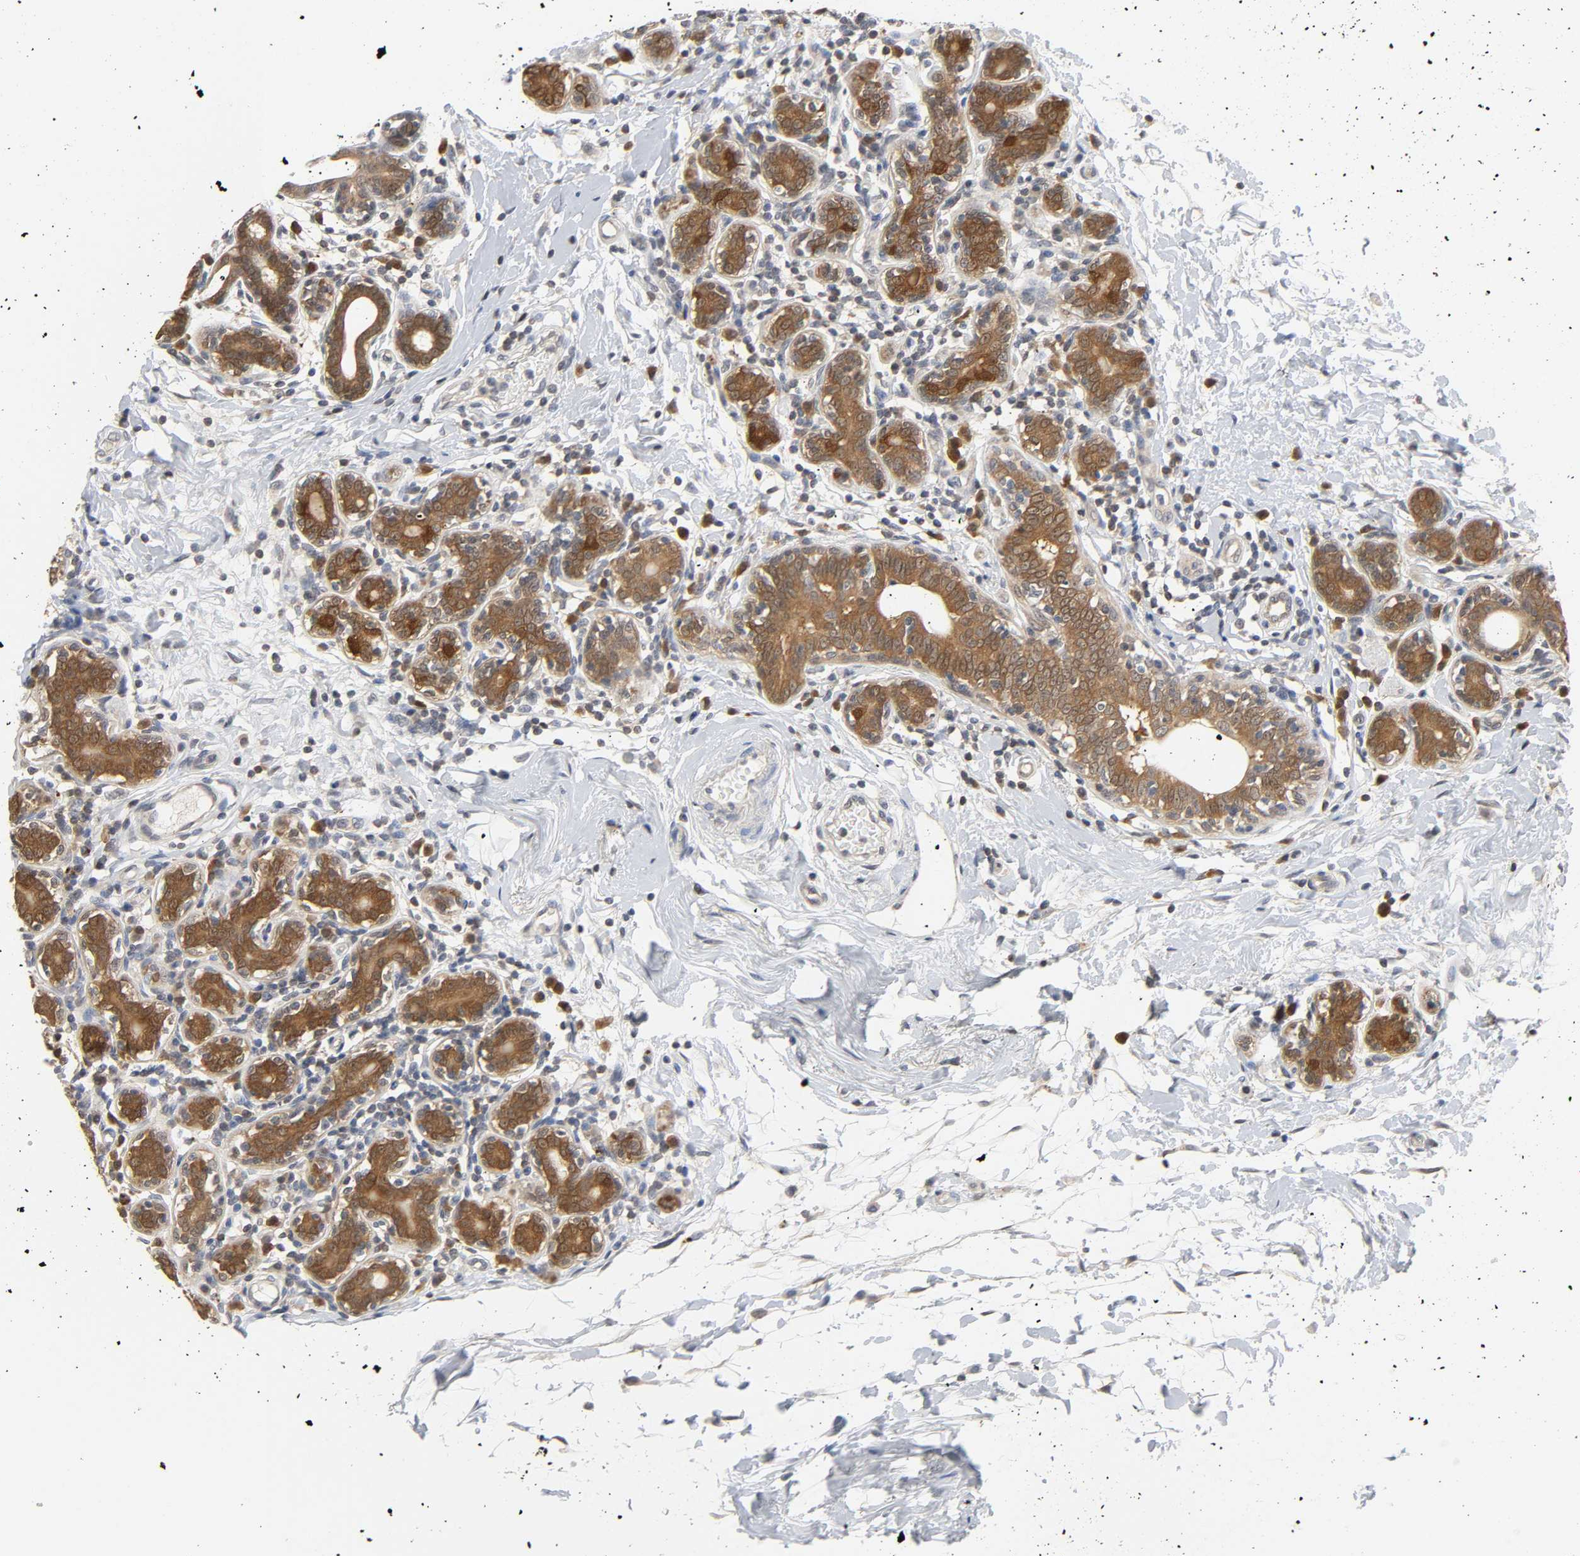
{"staining": {"intensity": "moderate", "quantity": ">75%", "location": "cytoplasmic/membranous"}, "tissue": "breast cancer", "cell_type": "Tumor cells", "image_type": "cancer", "snomed": [{"axis": "morphology", "description": "Normal tissue, NOS"}, {"axis": "morphology", "description": "Lobular carcinoma"}, {"axis": "topography", "description": "Breast"}], "caption": "Immunohistochemical staining of breast cancer shows medium levels of moderate cytoplasmic/membranous protein staining in approximately >75% of tumor cells.", "gene": "MIF", "patient": {"sex": "female", "age": 47}}